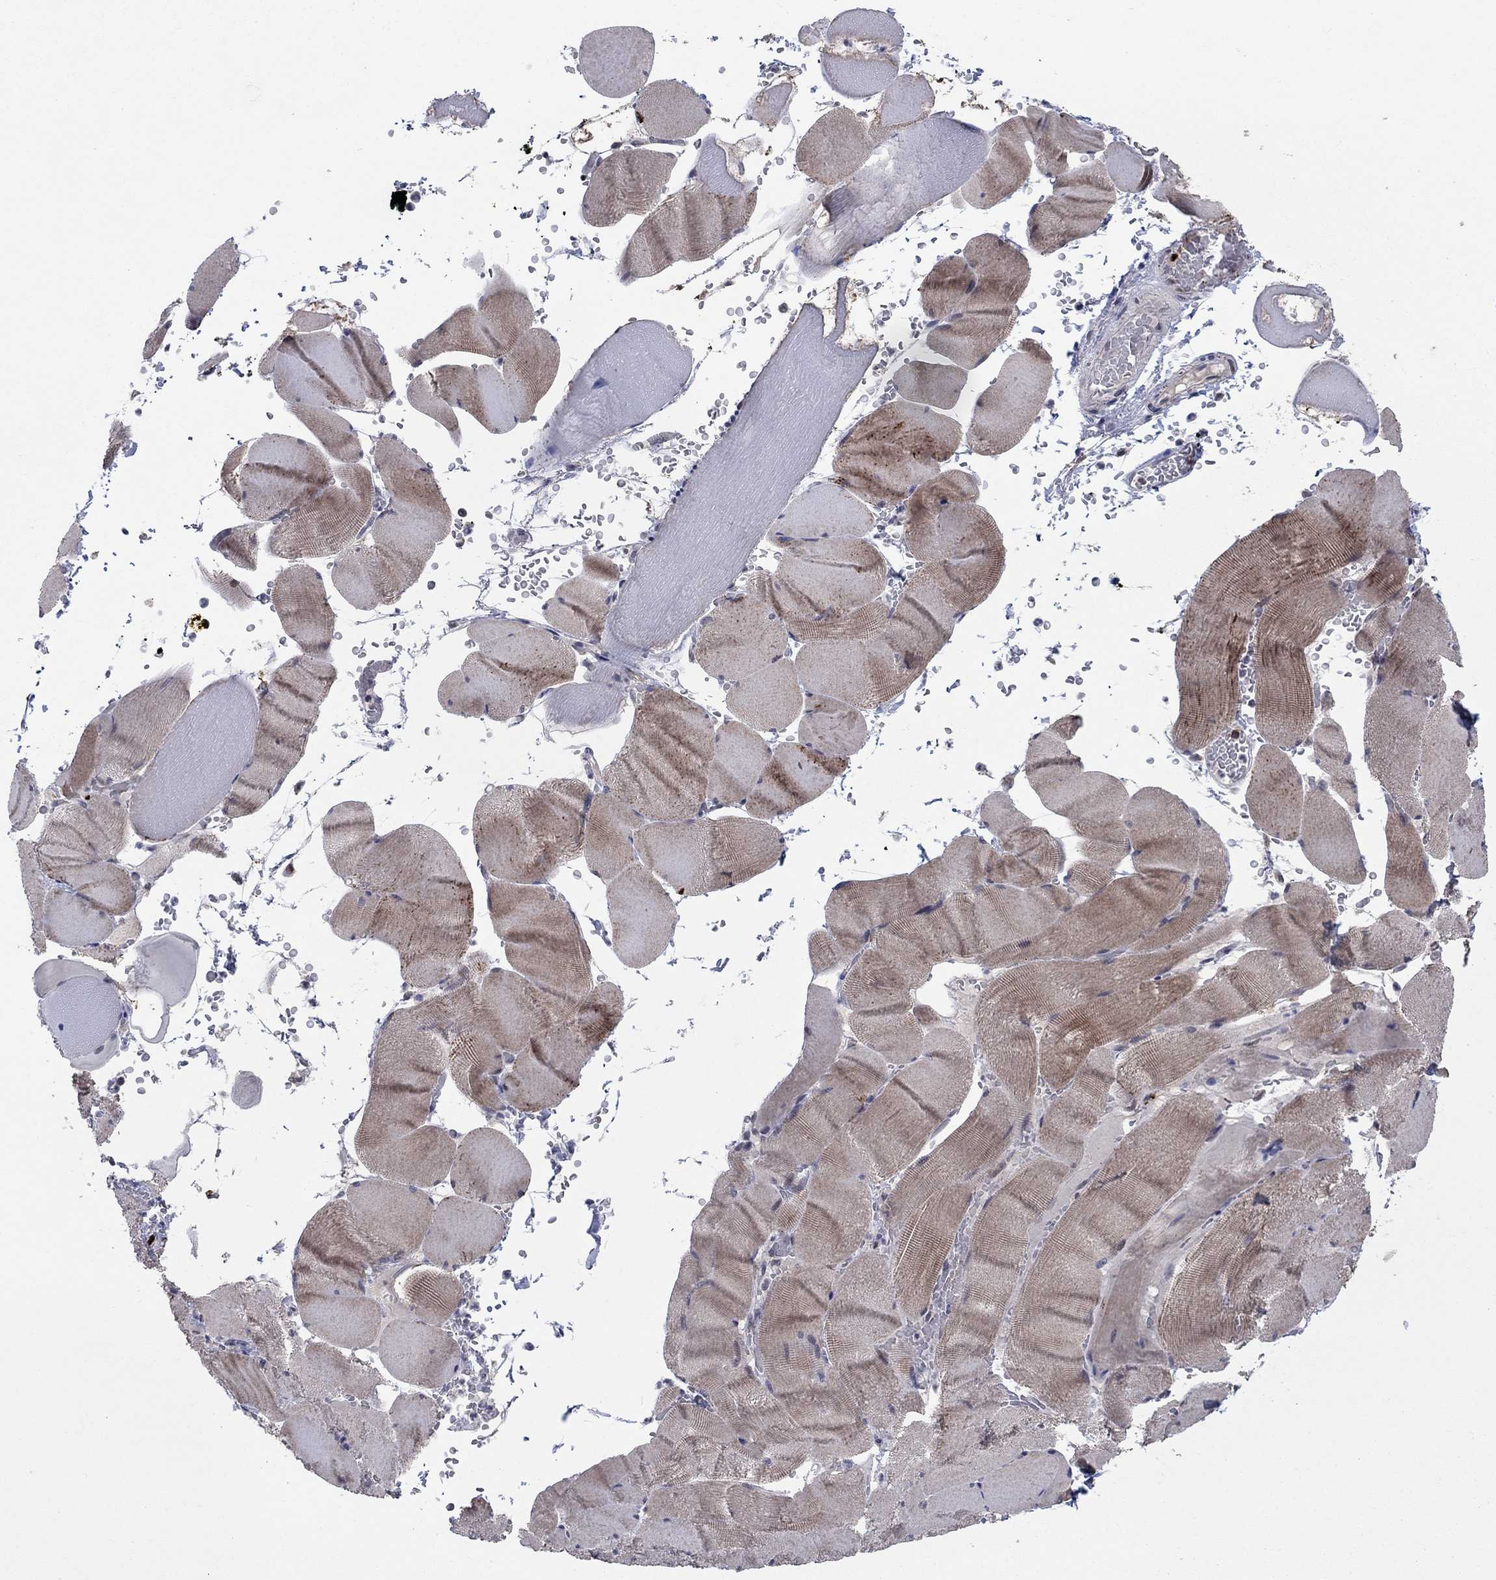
{"staining": {"intensity": "weak", "quantity": "25%-75%", "location": "cytoplasmic/membranous"}, "tissue": "skeletal muscle", "cell_type": "Myocytes", "image_type": "normal", "snomed": [{"axis": "morphology", "description": "Normal tissue, NOS"}, {"axis": "topography", "description": "Skeletal muscle"}], "caption": "Myocytes reveal low levels of weak cytoplasmic/membranous expression in about 25%-75% of cells in normal skeletal muscle.", "gene": "CDCA5", "patient": {"sex": "male", "age": 56}}